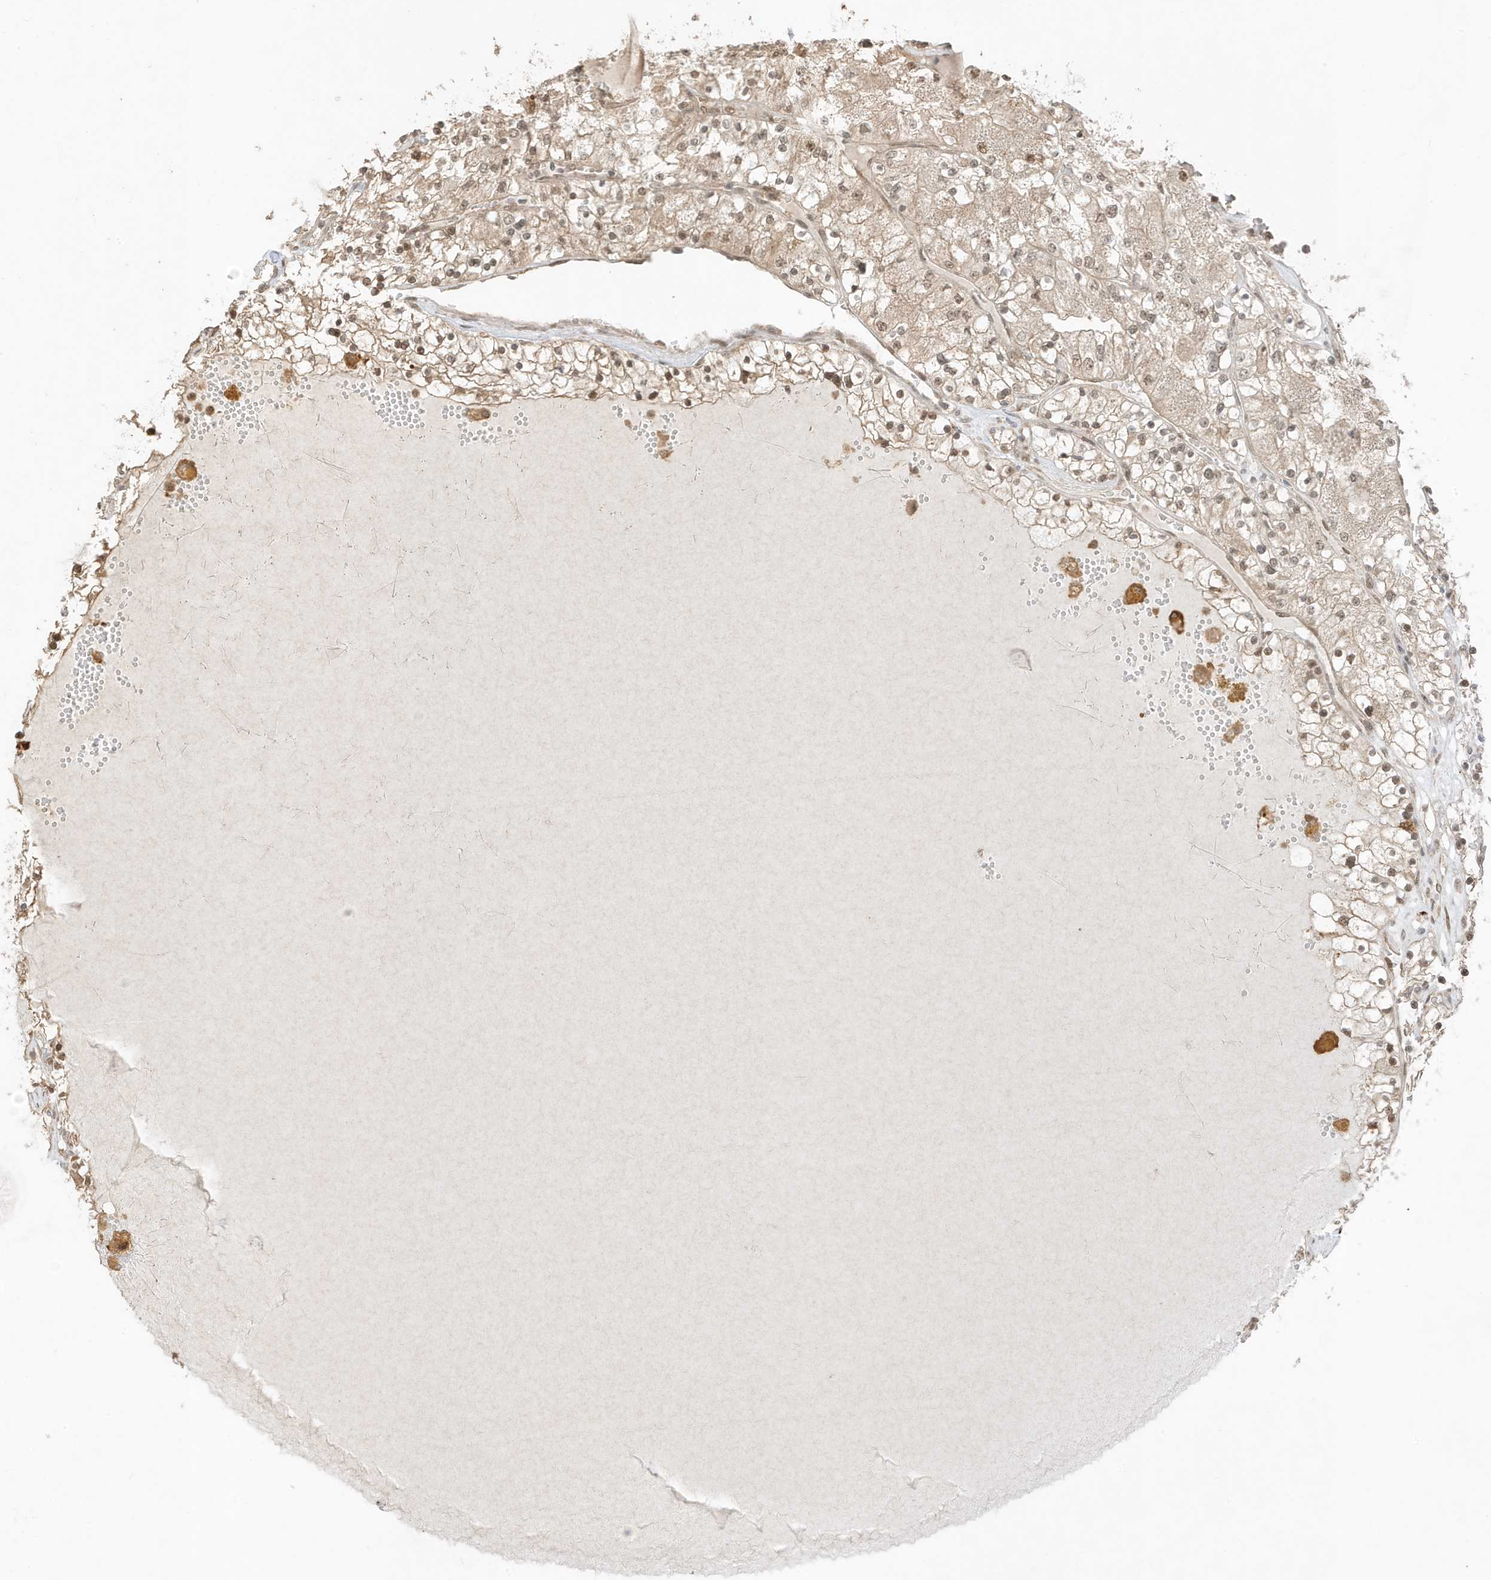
{"staining": {"intensity": "weak", "quantity": ">75%", "location": "cytoplasmic/membranous,nuclear"}, "tissue": "renal cancer", "cell_type": "Tumor cells", "image_type": "cancer", "snomed": [{"axis": "morphology", "description": "Normal tissue, NOS"}, {"axis": "morphology", "description": "Adenocarcinoma, NOS"}, {"axis": "topography", "description": "Kidney"}], "caption": "A brown stain shows weak cytoplasmic/membranous and nuclear staining of a protein in human renal cancer tumor cells.", "gene": "ZBTB41", "patient": {"sex": "male", "age": 68}}